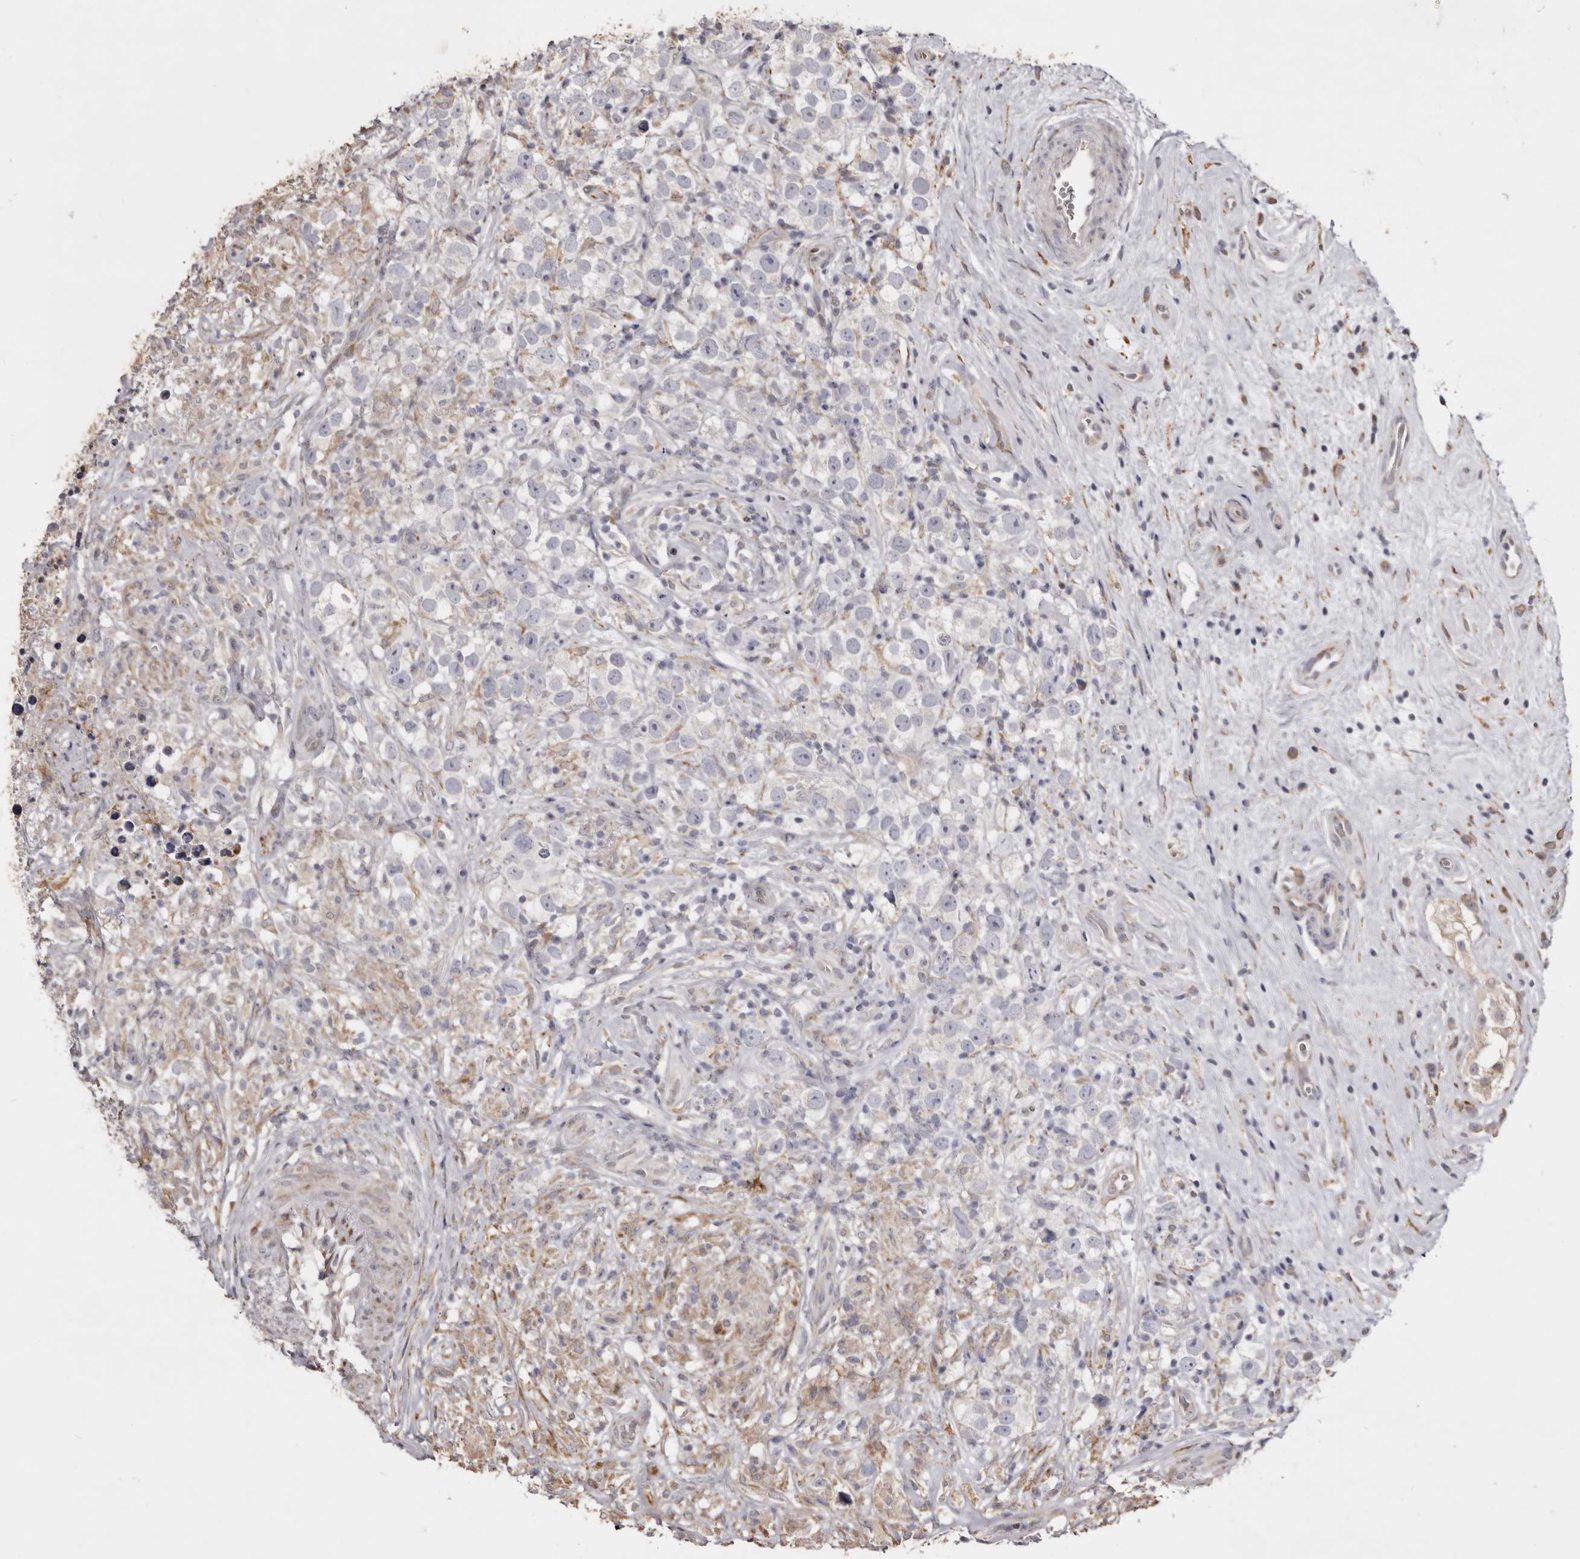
{"staining": {"intensity": "negative", "quantity": "none", "location": "none"}, "tissue": "testis cancer", "cell_type": "Tumor cells", "image_type": "cancer", "snomed": [{"axis": "morphology", "description": "Seminoma, NOS"}, {"axis": "topography", "description": "Testis"}], "caption": "IHC photomicrograph of neoplastic tissue: seminoma (testis) stained with DAB demonstrates no significant protein staining in tumor cells.", "gene": "PIGX", "patient": {"sex": "male", "age": 49}}